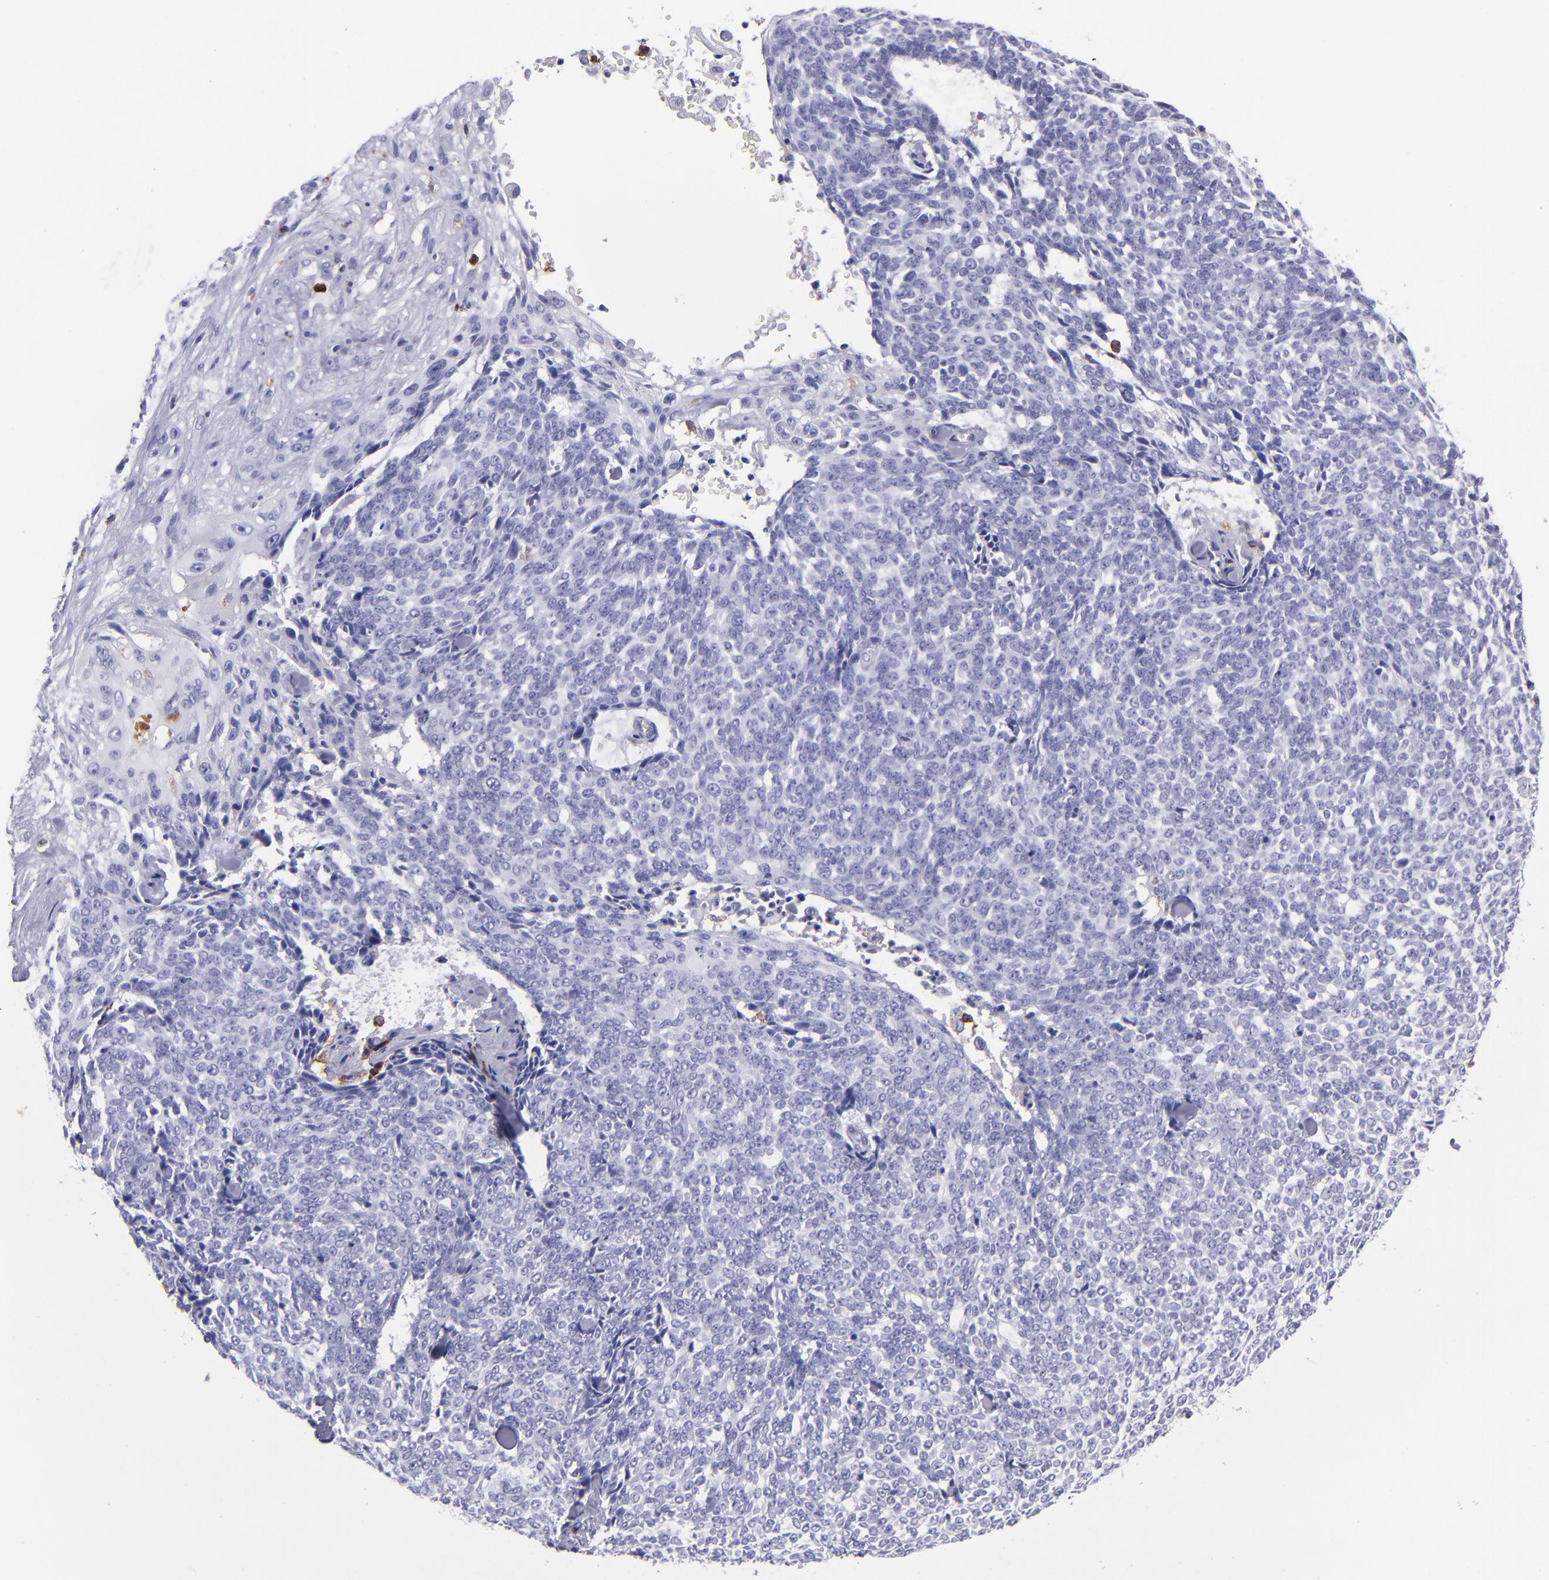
{"staining": {"intensity": "negative", "quantity": "none", "location": "none"}, "tissue": "skin cancer", "cell_type": "Tumor cells", "image_type": "cancer", "snomed": [{"axis": "morphology", "description": "Basal cell carcinoma"}, {"axis": "topography", "description": "Skin"}], "caption": "There is no significant staining in tumor cells of skin cancer (basal cell carcinoma).", "gene": "ICAM3", "patient": {"sex": "female", "age": 89}}